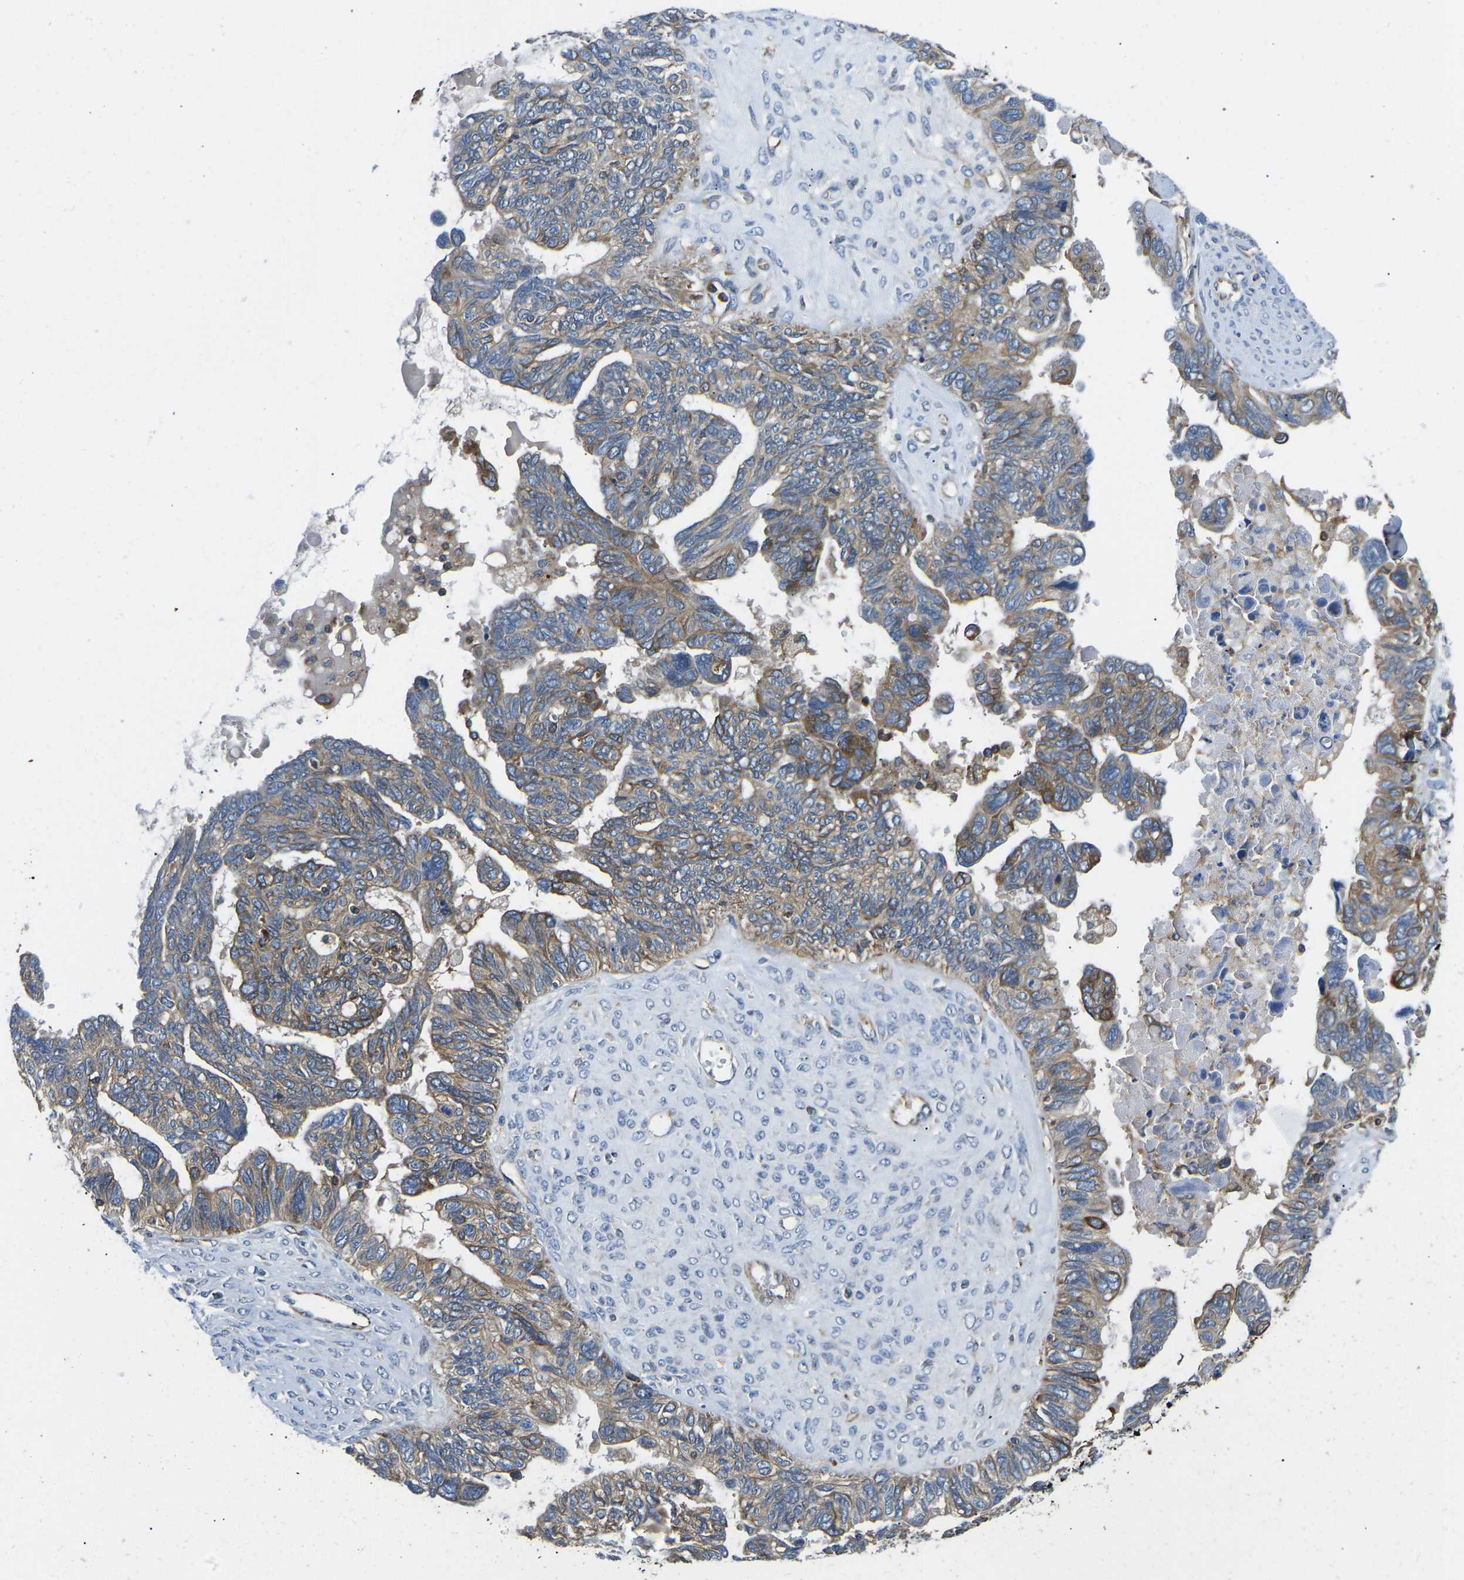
{"staining": {"intensity": "weak", "quantity": ">75%", "location": "cytoplasmic/membranous"}, "tissue": "ovarian cancer", "cell_type": "Tumor cells", "image_type": "cancer", "snomed": [{"axis": "morphology", "description": "Cystadenocarcinoma, serous, NOS"}, {"axis": "topography", "description": "Ovary"}], "caption": "IHC image of neoplastic tissue: human ovarian cancer stained using immunohistochemistry shows low levels of weak protein expression localized specifically in the cytoplasmic/membranous of tumor cells, appearing as a cytoplasmic/membranous brown color.", "gene": "KCNJ15", "patient": {"sex": "female", "age": 79}}